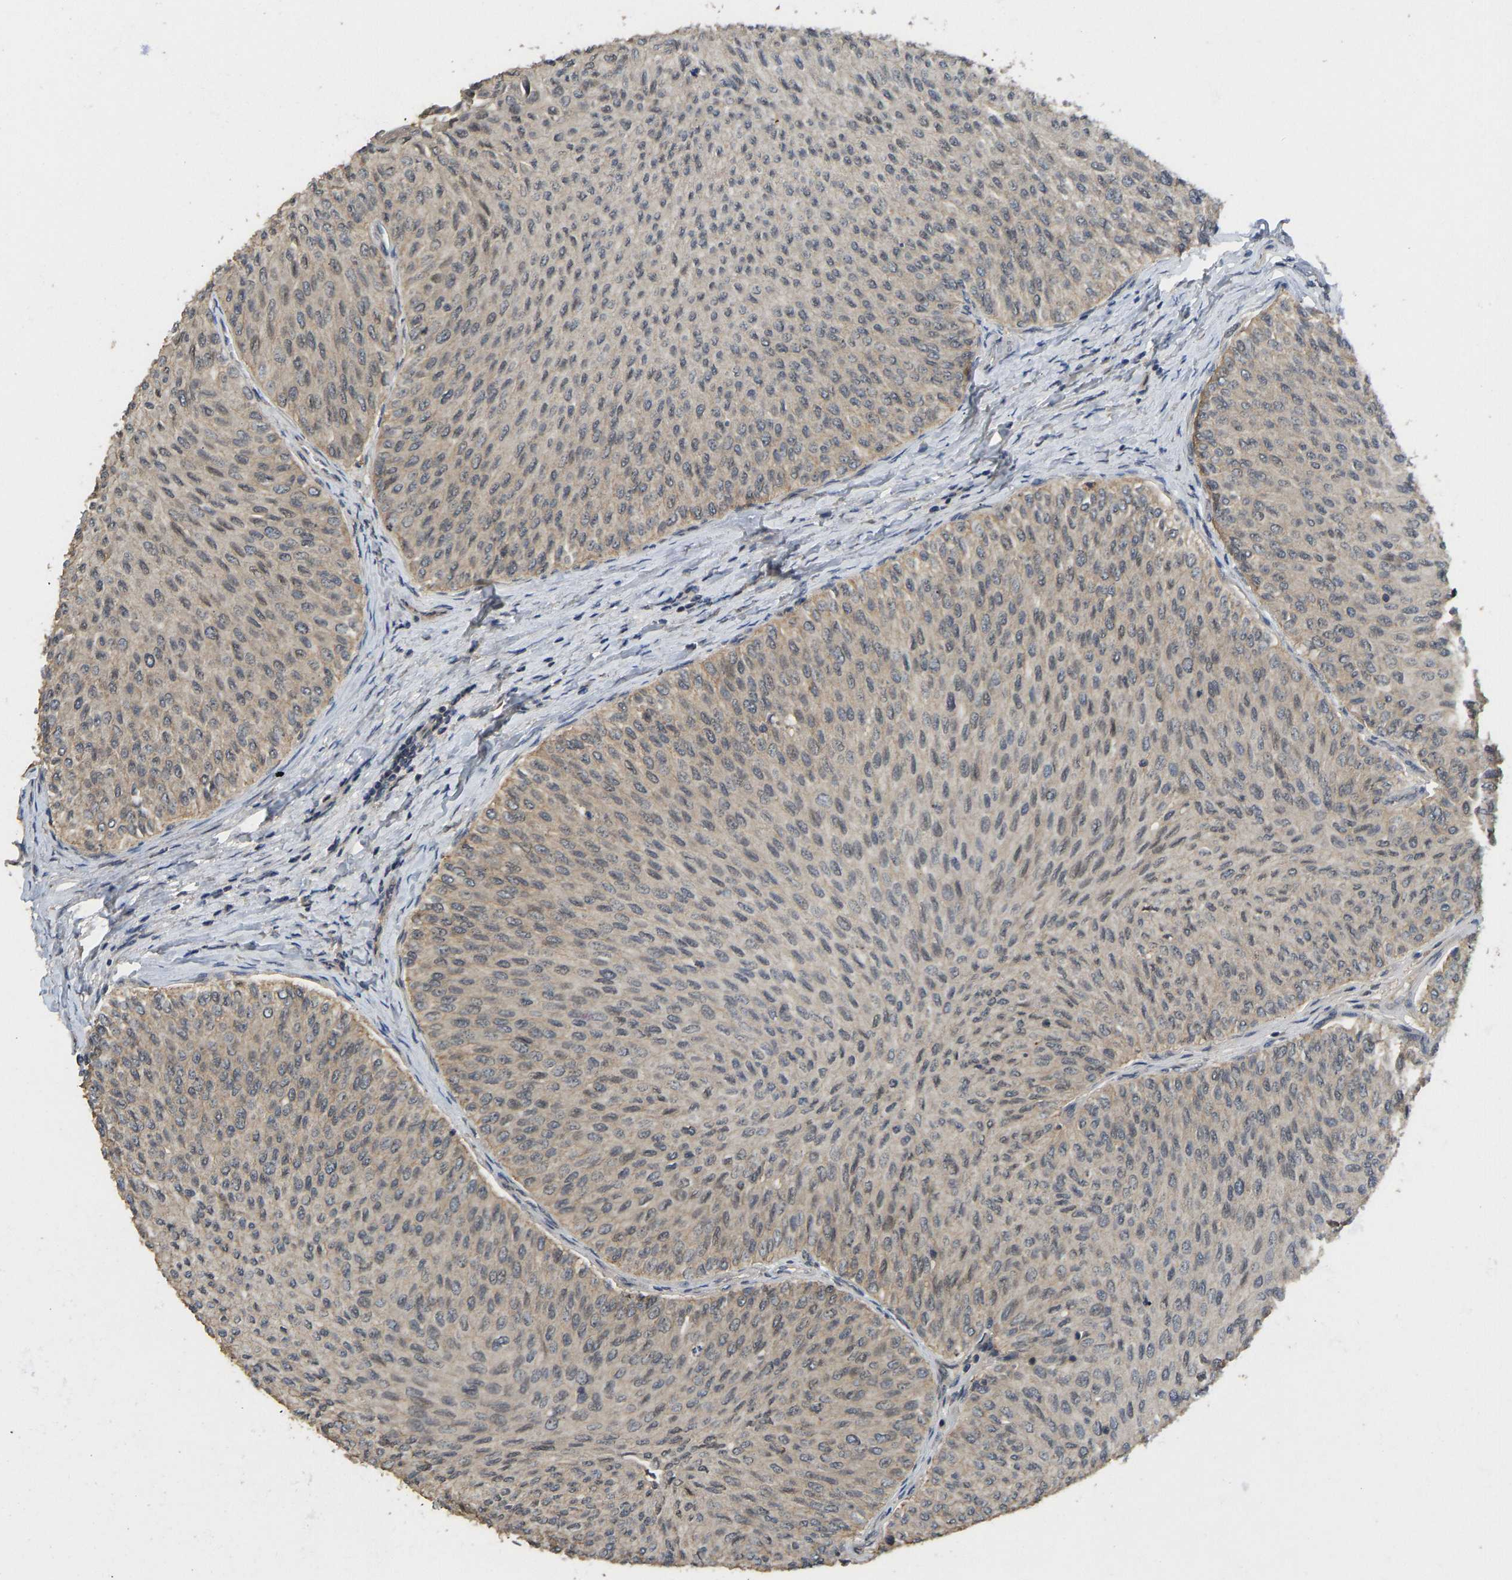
{"staining": {"intensity": "weak", "quantity": ">75%", "location": "cytoplasmic/membranous,nuclear"}, "tissue": "urothelial cancer", "cell_type": "Tumor cells", "image_type": "cancer", "snomed": [{"axis": "morphology", "description": "Urothelial carcinoma, Low grade"}, {"axis": "topography", "description": "Urinary bladder"}], "caption": "The micrograph shows staining of urothelial cancer, revealing weak cytoplasmic/membranous and nuclear protein staining (brown color) within tumor cells.", "gene": "NDRG3", "patient": {"sex": "male", "age": 78}}